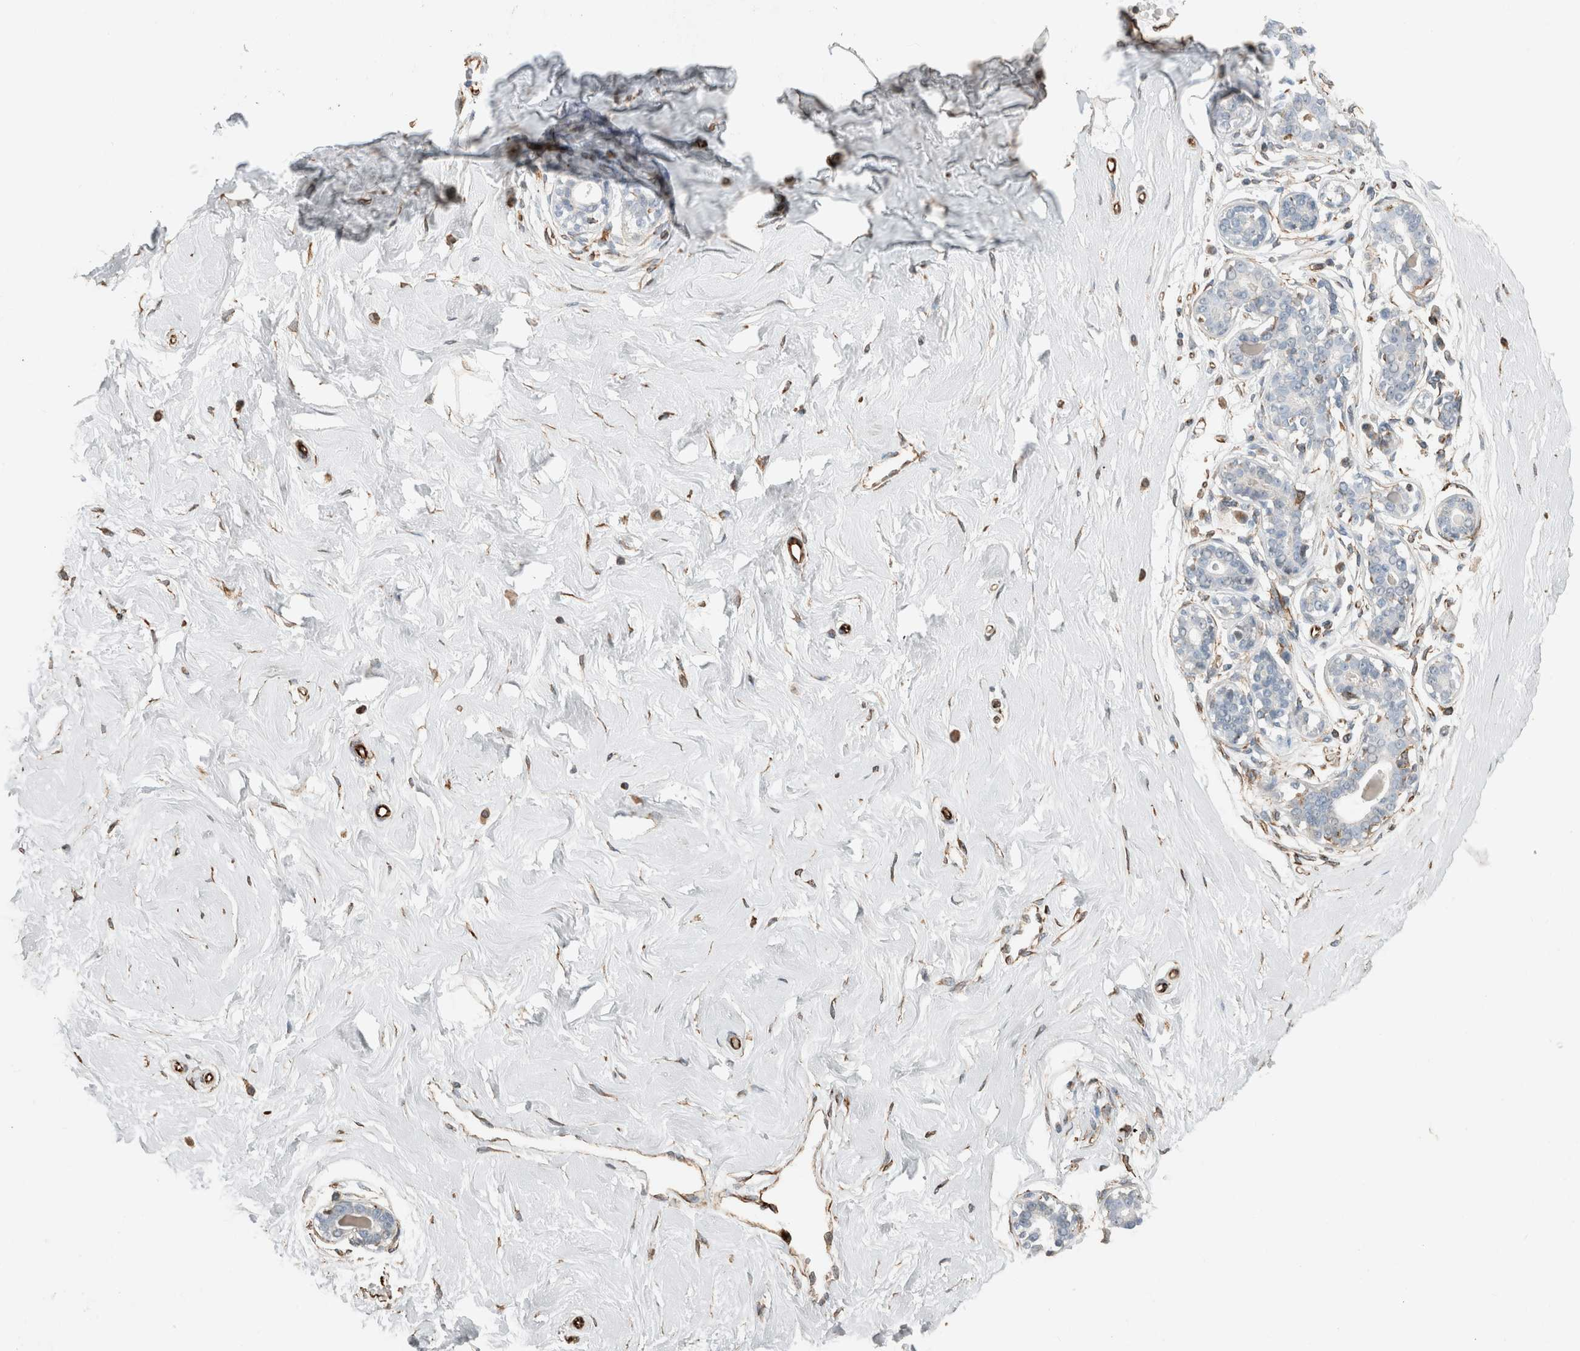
{"staining": {"intensity": "weak", "quantity": "<25%", "location": "cytoplasmic/membranous"}, "tissue": "breast", "cell_type": "Adipocytes", "image_type": "normal", "snomed": [{"axis": "morphology", "description": "Normal tissue, NOS"}, {"axis": "morphology", "description": "Adenoma, NOS"}, {"axis": "topography", "description": "Breast"}], "caption": "DAB (3,3'-diaminobenzidine) immunohistochemical staining of benign breast displays no significant positivity in adipocytes.", "gene": "LY86", "patient": {"sex": "female", "age": 23}}